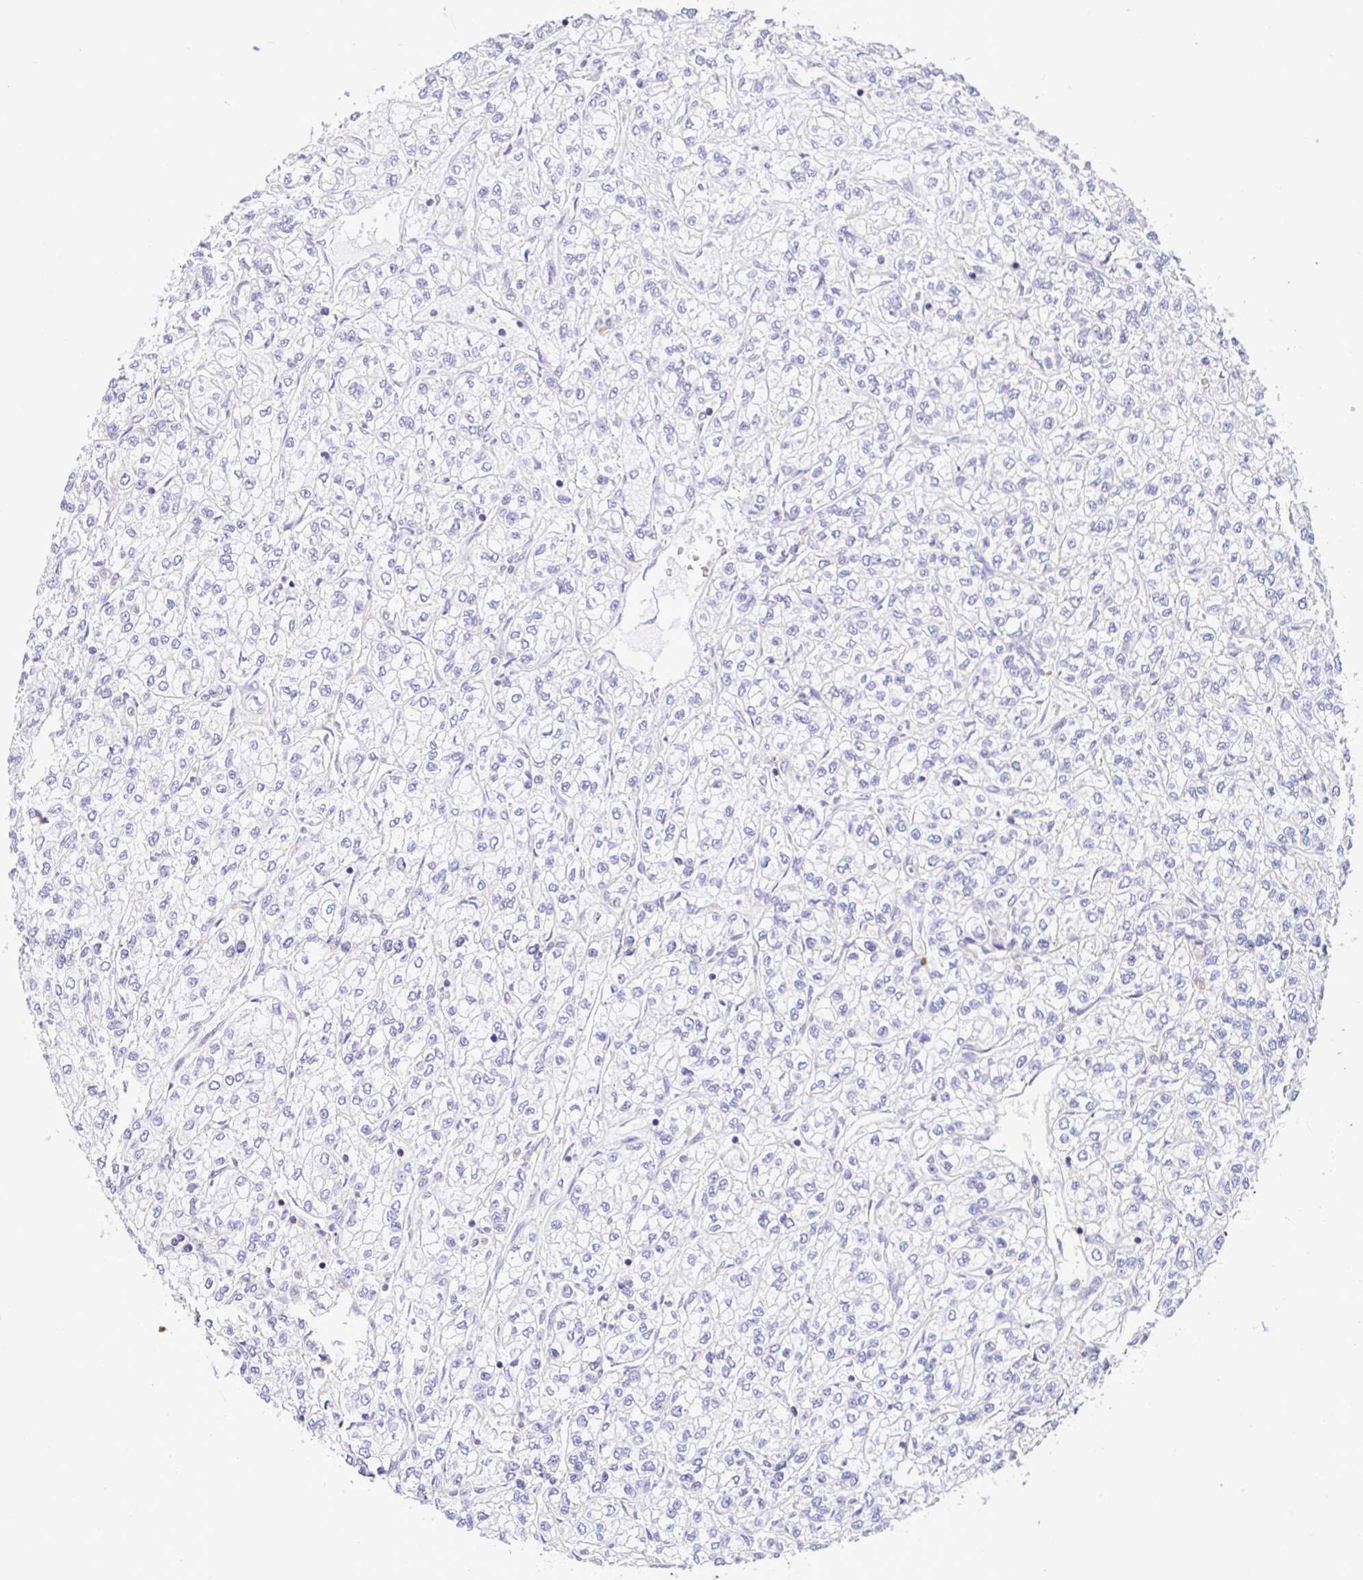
{"staining": {"intensity": "negative", "quantity": "none", "location": "none"}, "tissue": "renal cancer", "cell_type": "Tumor cells", "image_type": "cancer", "snomed": [{"axis": "morphology", "description": "Adenocarcinoma, NOS"}, {"axis": "topography", "description": "Kidney"}], "caption": "Image shows no protein staining in tumor cells of renal cancer tissue. (Stains: DAB immunohistochemistry (IHC) with hematoxylin counter stain, Microscopy: brightfield microscopy at high magnification).", "gene": "GFPT2", "patient": {"sex": "male", "age": 80}}